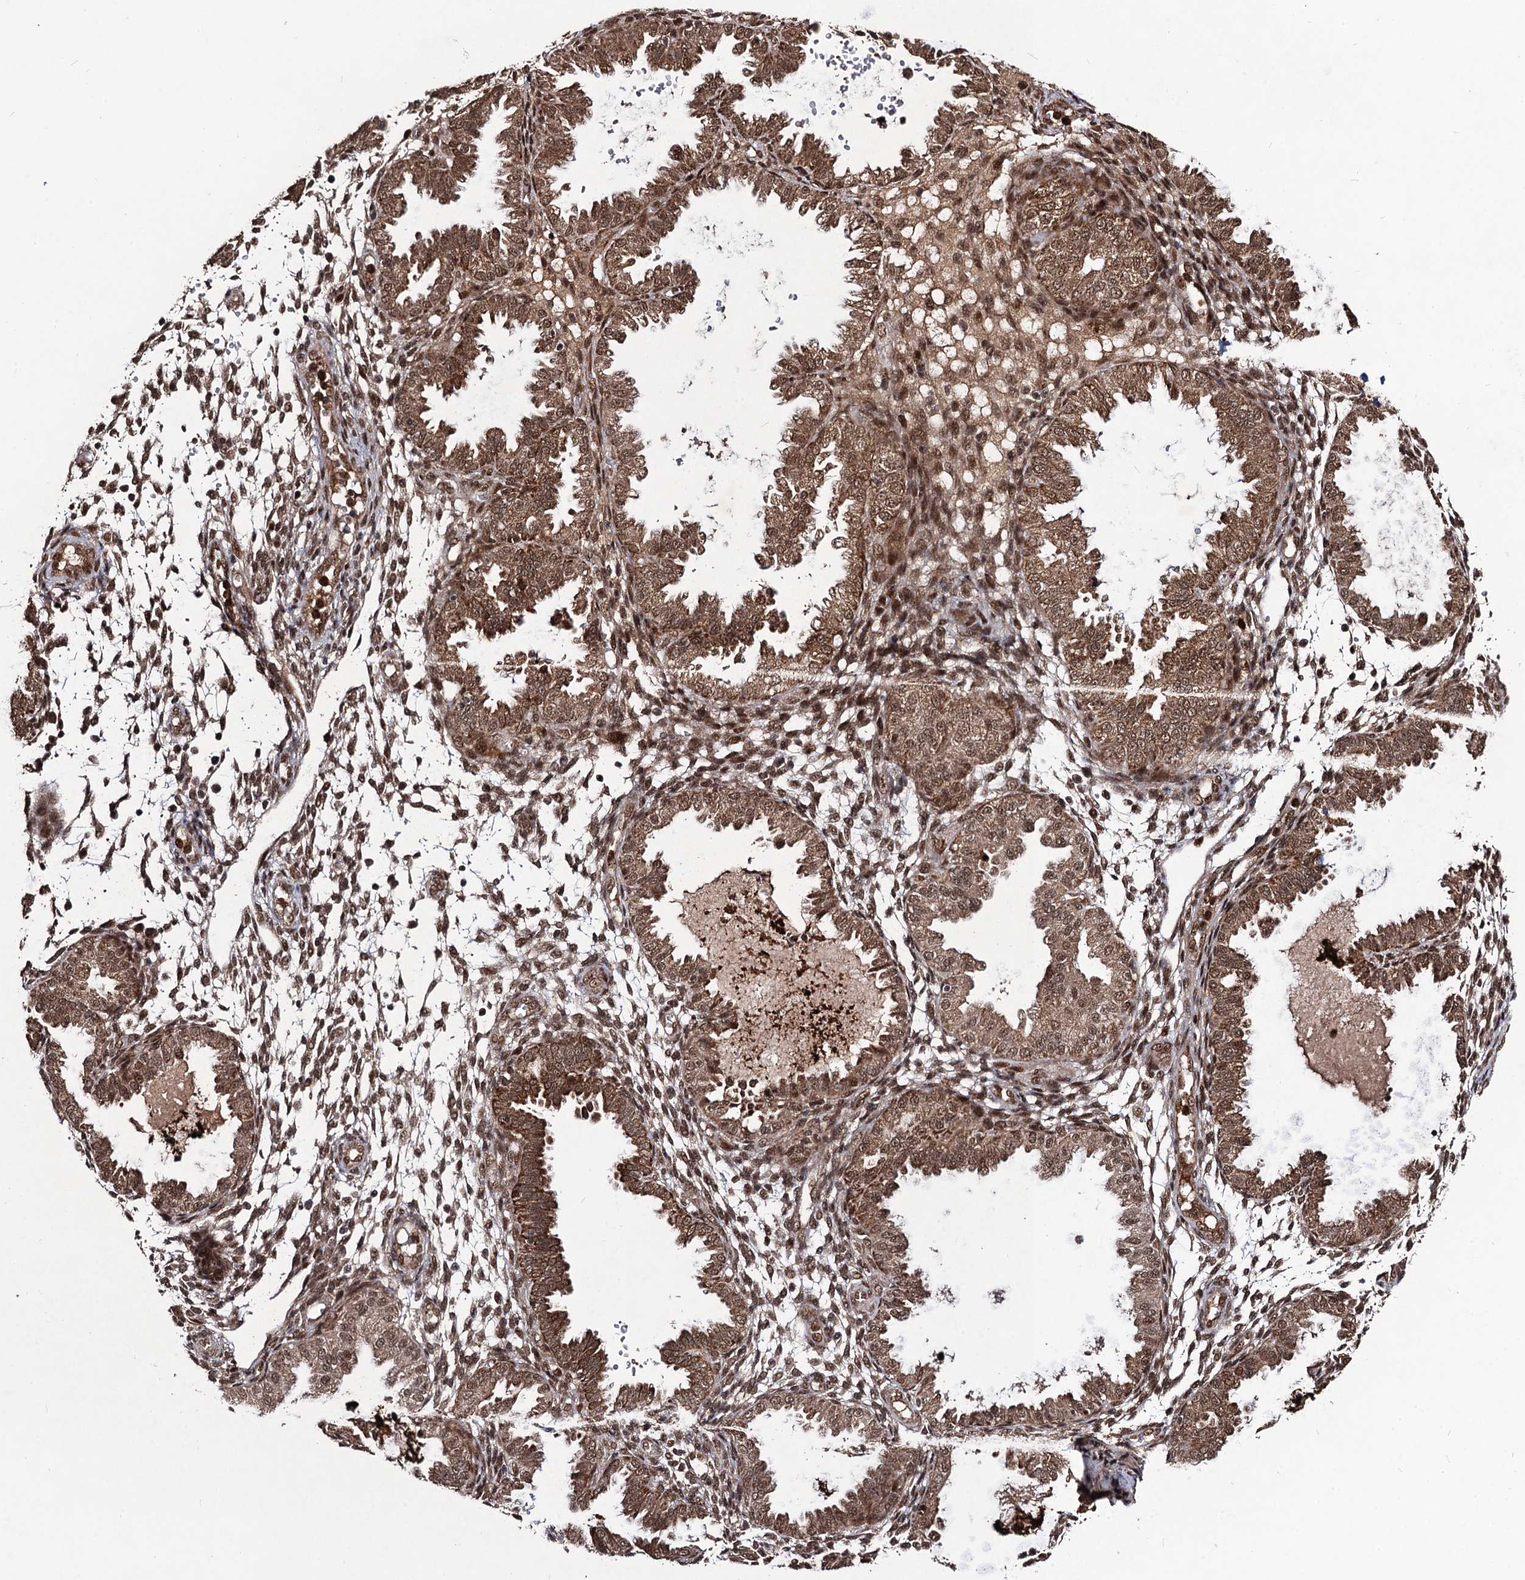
{"staining": {"intensity": "moderate", "quantity": "25%-75%", "location": "cytoplasmic/membranous,nuclear"}, "tissue": "endometrium", "cell_type": "Cells in endometrial stroma", "image_type": "normal", "snomed": [{"axis": "morphology", "description": "Normal tissue, NOS"}, {"axis": "topography", "description": "Endometrium"}], "caption": "Moderate cytoplasmic/membranous,nuclear protein staining is identified in about 25%-75% of cells in endometrial stroma in endometrium. (DAB = brown stain, brightfield microscopy at high magnification).", "gene": "SFSWAP", "patient": {"sex": "female", "age": 33}}